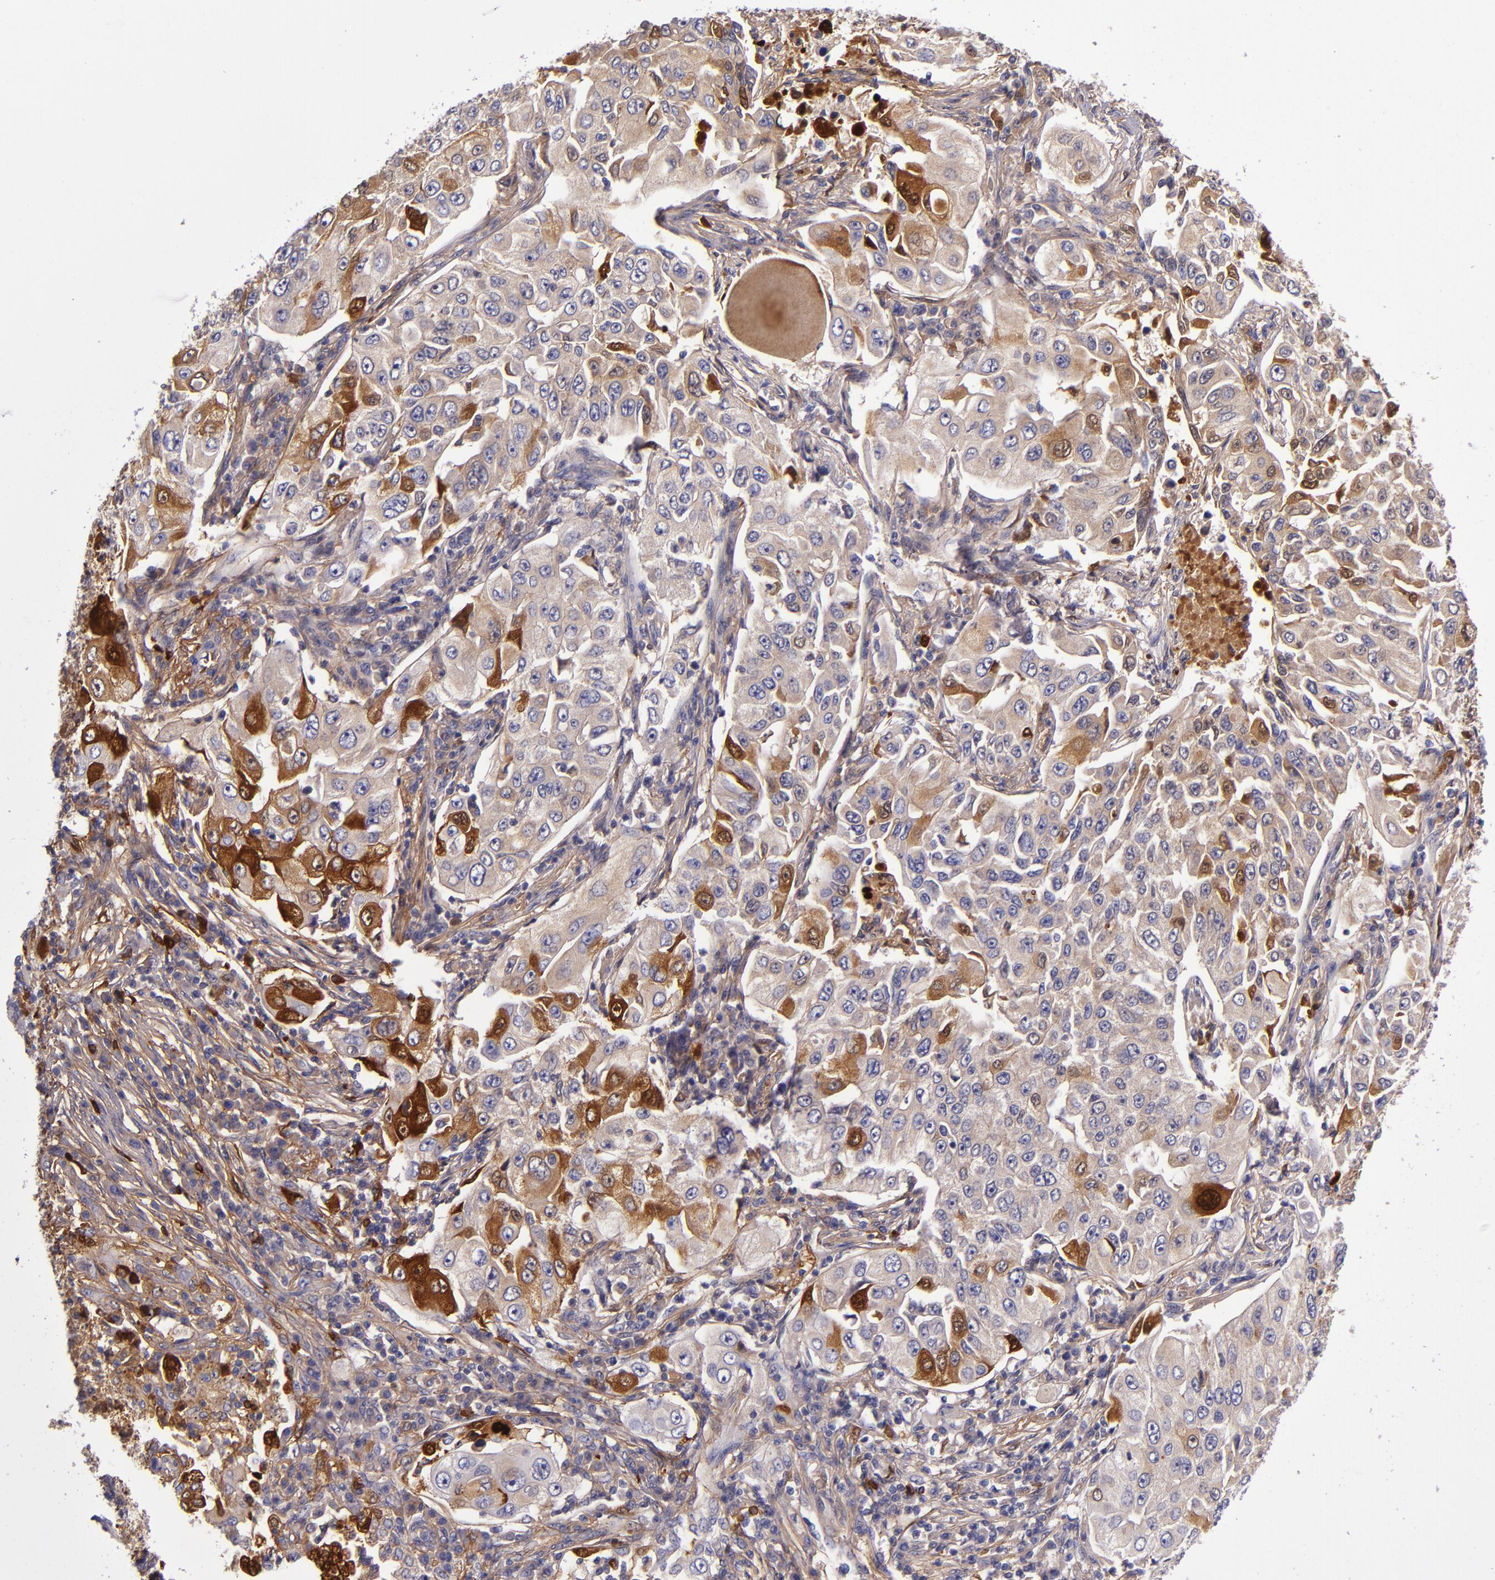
{"staining": {"intensity": "strong", "quantity": "25%-75%", "location": "cytoplasmic/membranous"}, "tissue": "lung cancer", "cell_type": "Tumor cells", "image_type": "cancer", "snomed": [{"axis": "morphology", "description": "Adenocarcinoma, NOS"}, {"axis": "topography", "description": "Lung"}], "caption": "Immunohistochemistry (IHC) of lung cancer shows high levels of strong cytoplasmic/membranous positivity in approximately 25%-75% of tumor cells.", "gene": "CLEC3B", "patient": {"sex": "male", "age": 84}}